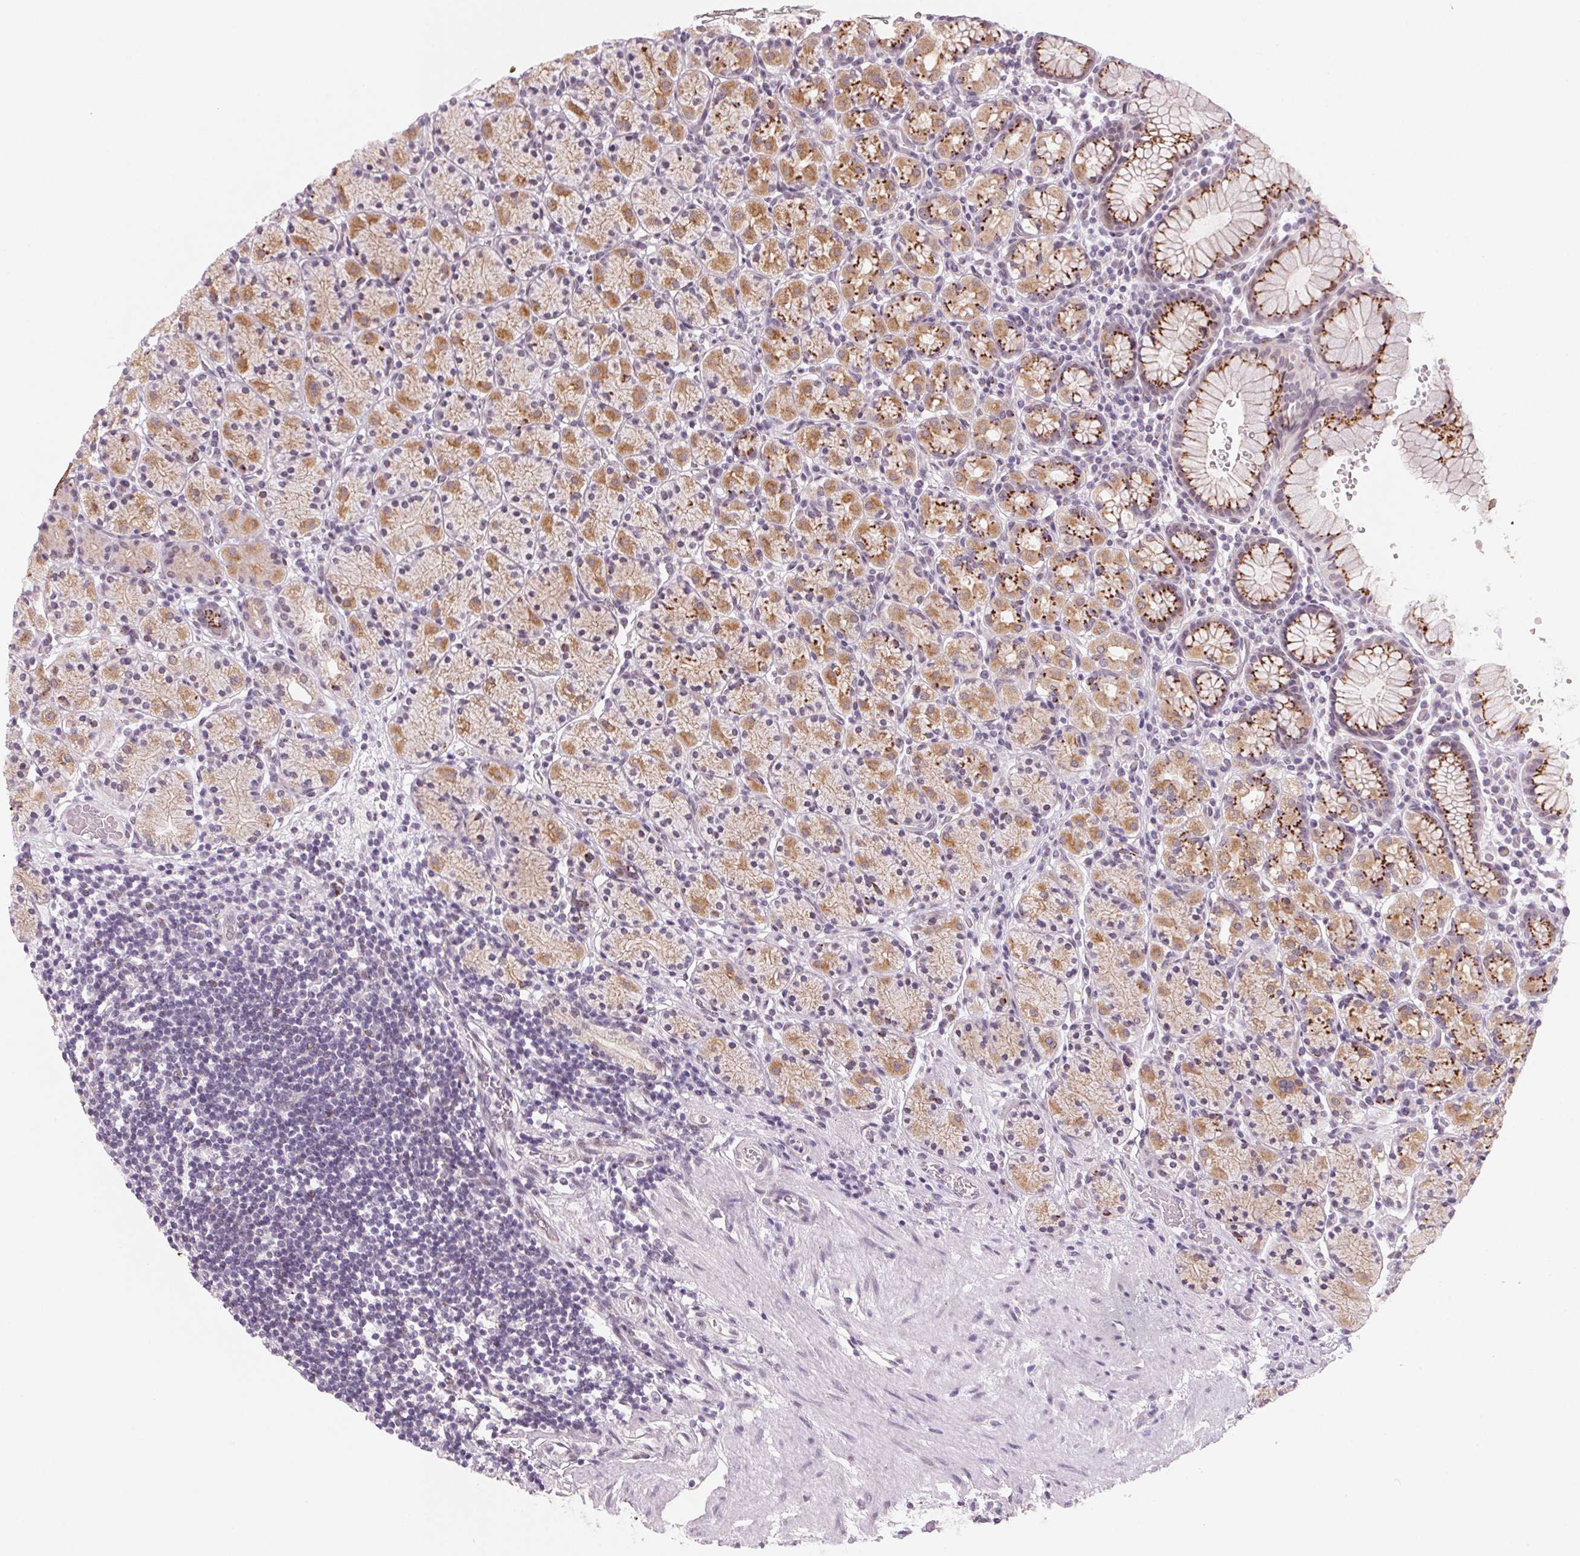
{"staining": {"intensity": "strong", "quantity": ">75%", "location": "cytoplasmic/membranous"}, "tissue": "stomach", "cell_type": "Glandular cells", "image_type": "normal", "snomed": [{"axis": "morphology", "description": "Normal tissue, NOS"}, {"axis": "topography", "description": "Stomach, upper"}, {"axis": "topography", "description": "Stomach"}], "caption": "This is a photomicrograph of immunohistochemistry (IHC) staining of benign stomach, which shows strong positivity in the cytoplasmic/membranous of glandular cells.", "gene": "RAB22A", "patient": {"sex": "male", "age": 62}}